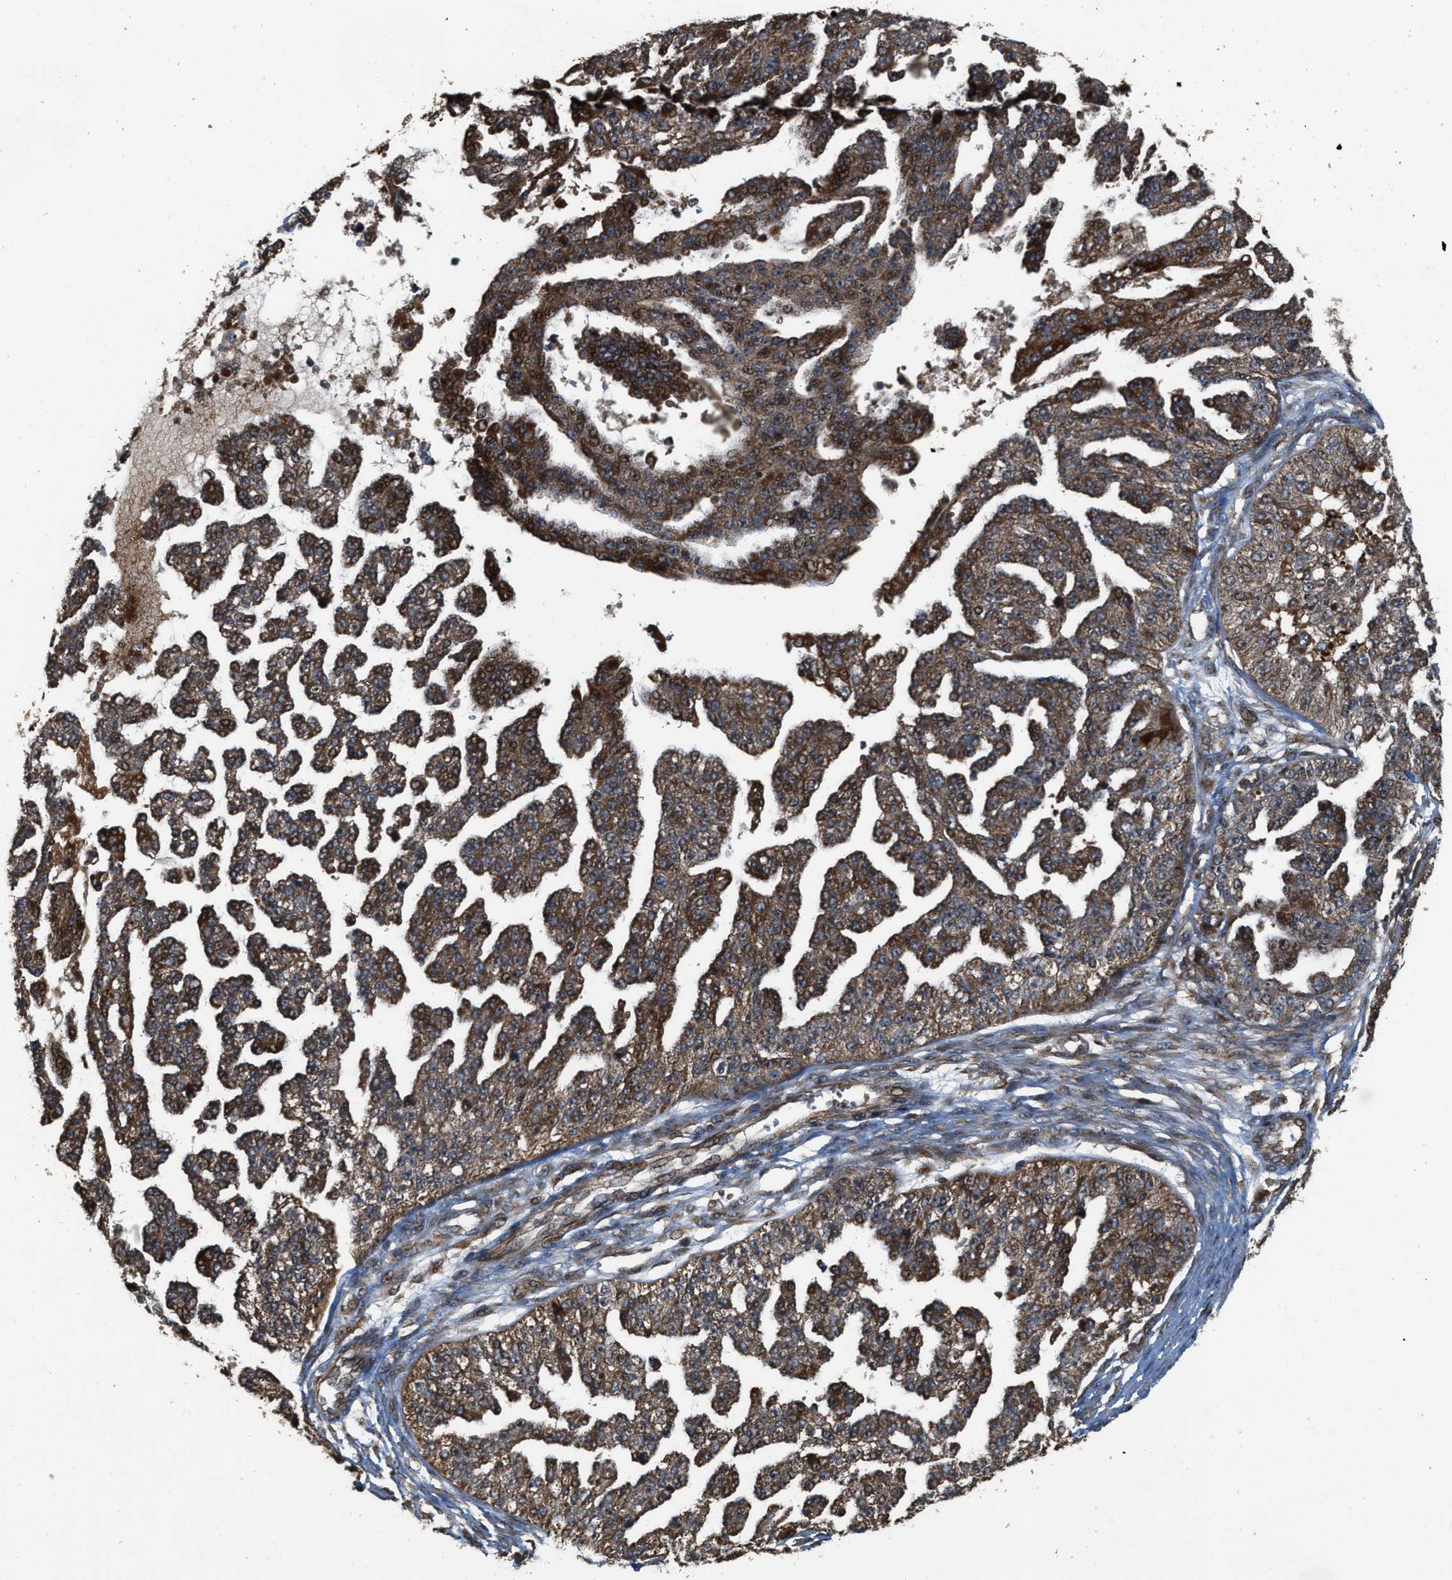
{"staining": {"intensity": "moderate", "quantity": ">75%", "location": "cytoplasmic/membranous,nuclear"}, "tissue": "ovarian cancer", "cell_type": "Tumor cells", "image_type": "cancer", "snomed": [{"axis": "morphology", "description": "Cystadenocarcinoma, serous, NOS"}, {"axis": "topography", "description": "Ovary"}], "caption": "Immunohistochemical staining of ovarian cancer displays medium levels of moderate cytoplasmic/membranous and nuclear protein positivity in about >75% of tumor cells.", "gene": "ELP2", "patient": {"sex": "female", "age": 58}}